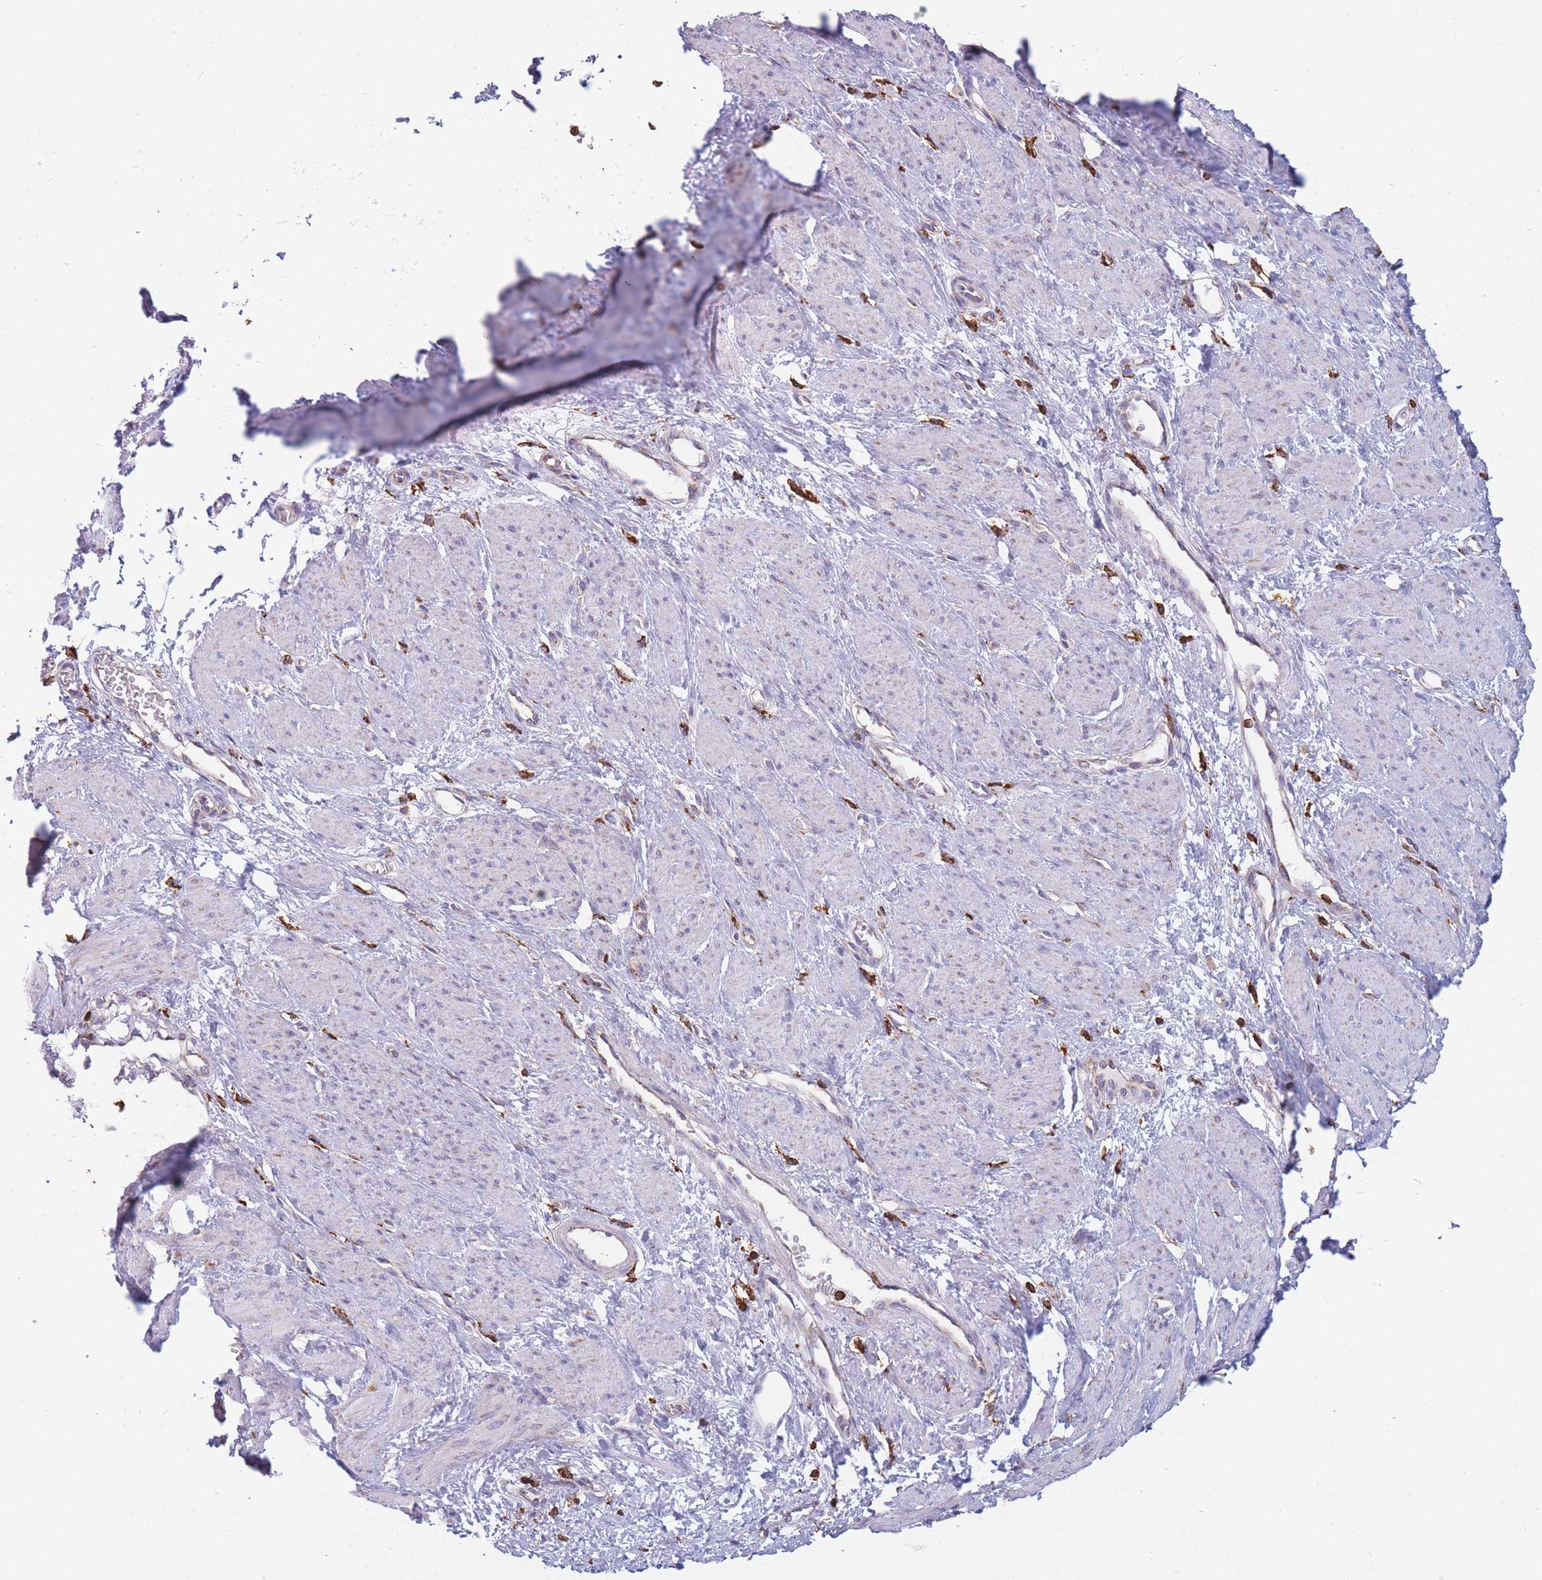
{"staining": {"intensity": "negative", "quantity": "none", "location": "none"}, "tissue": "smooth muscle", "cell_type": "Smooth muscle cells", "image_type": "normal", "snomed": [{"axis": "morphology", "description": "Normal tissue, NOS"}, {"axis": "topography", "description": "Smooth muscle"}, {"axis": "topography", "description": "Uterus"}], "caption": "An image of human smooth muscle is negative for staining in smooth muscle cells.", "gene": "MRPL54", "patient": {"sex": "female", "age": 39}}